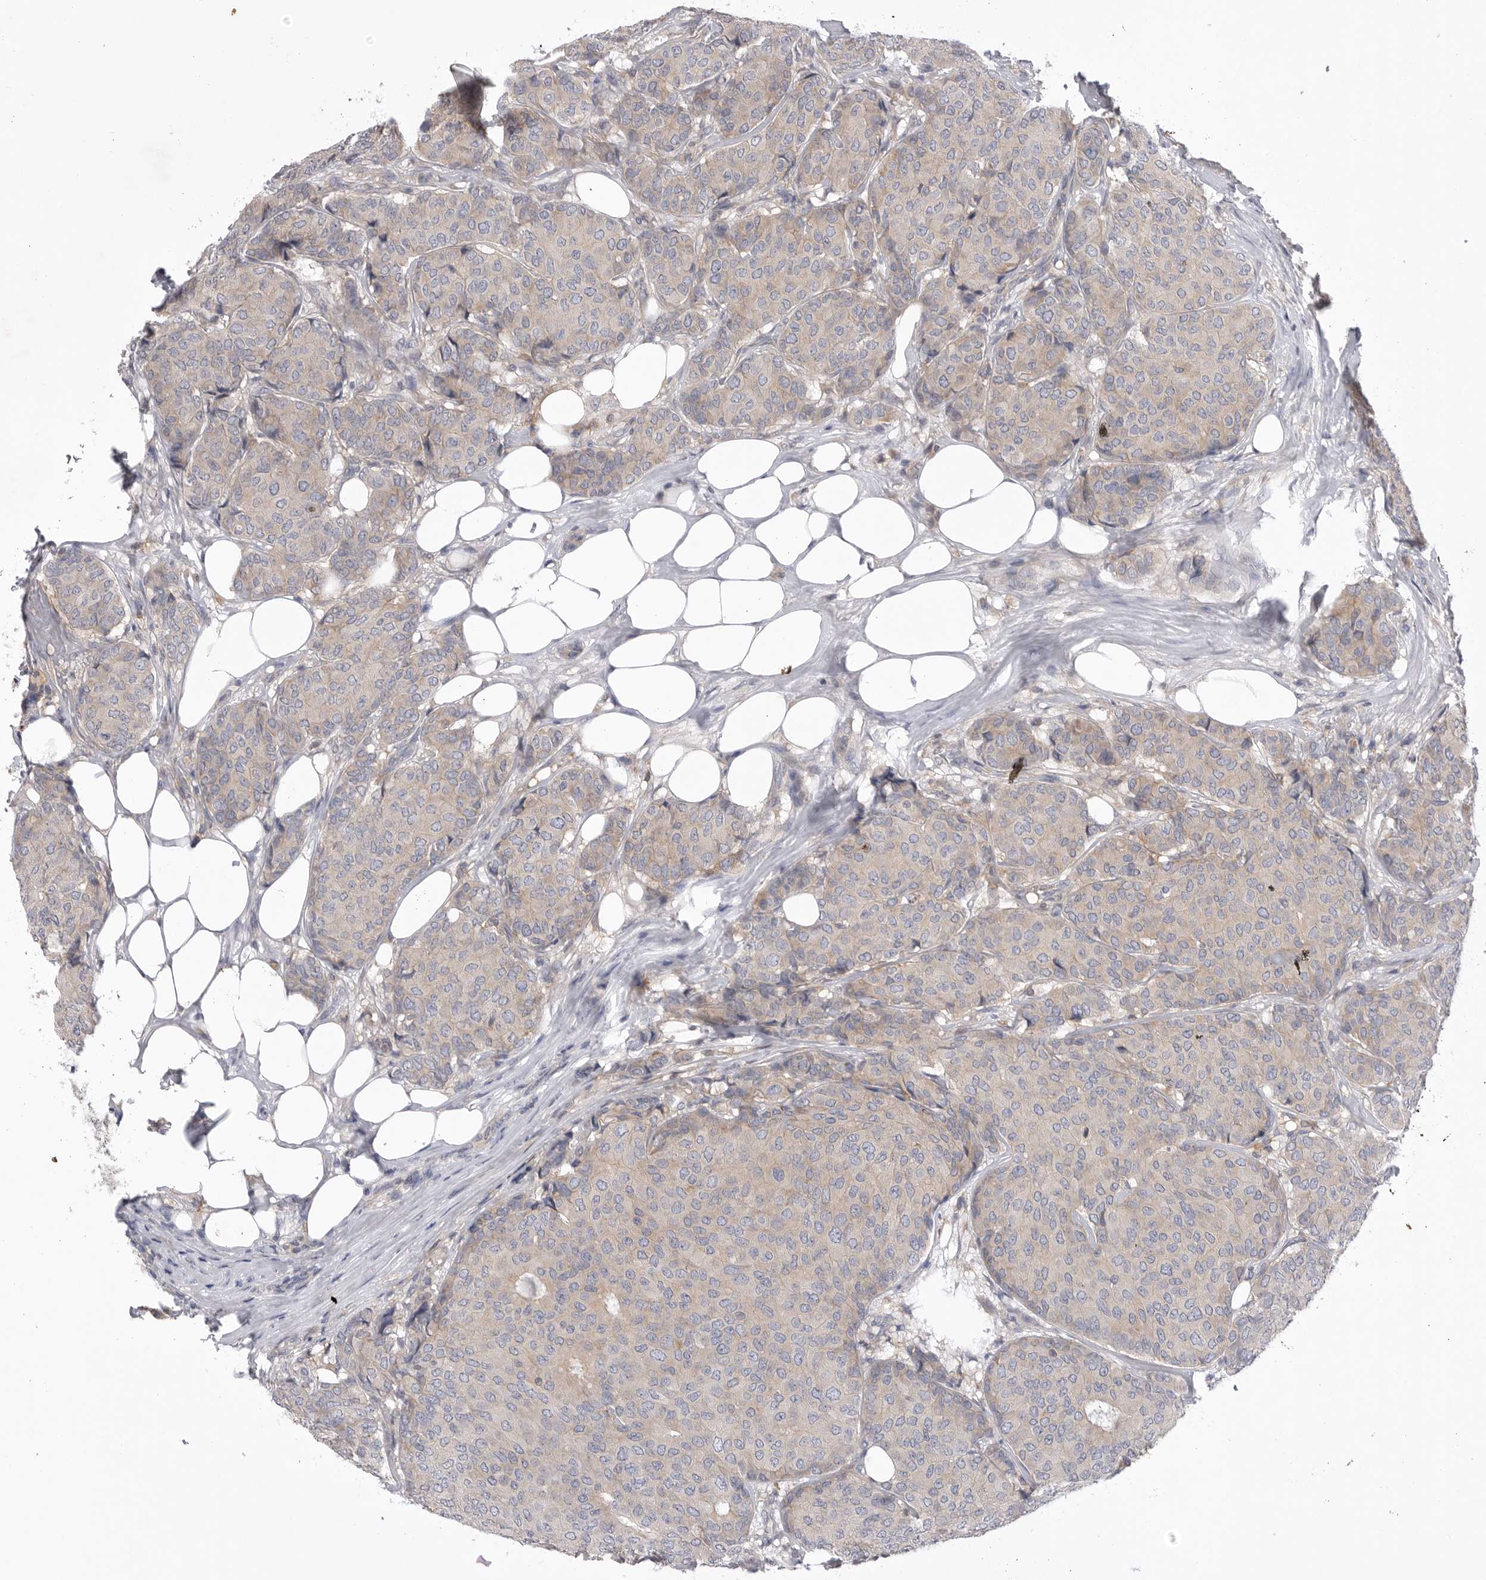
{"staining": {"intensity": "weak", "quantity": "25%-75%", "location": "cytoplasmic/membranous"}, "tissue": "breast cancer", "cell_type": "Tumor cells", "image_type": "cancer", "snomed": [{"axis": "morphology", "description": "Duct carcinoma"}, {"axis": "topography", "description": "Breast"}], "caption": "Brown immunohistochemical staining in breast cancer (infiltrating ductal carcinoma) exhibits weak cytoplasmic/membranous positivity in approximately 25%-75% of tumor cells. The staining is performed using DAB (3,3'-diaminobenzidine) brown chromogen to label protein expression. The nuclei are counter-stained blue using hematoxylin.", "gene": "VAC14", "patient": {"sex": "female", "age": 75}}